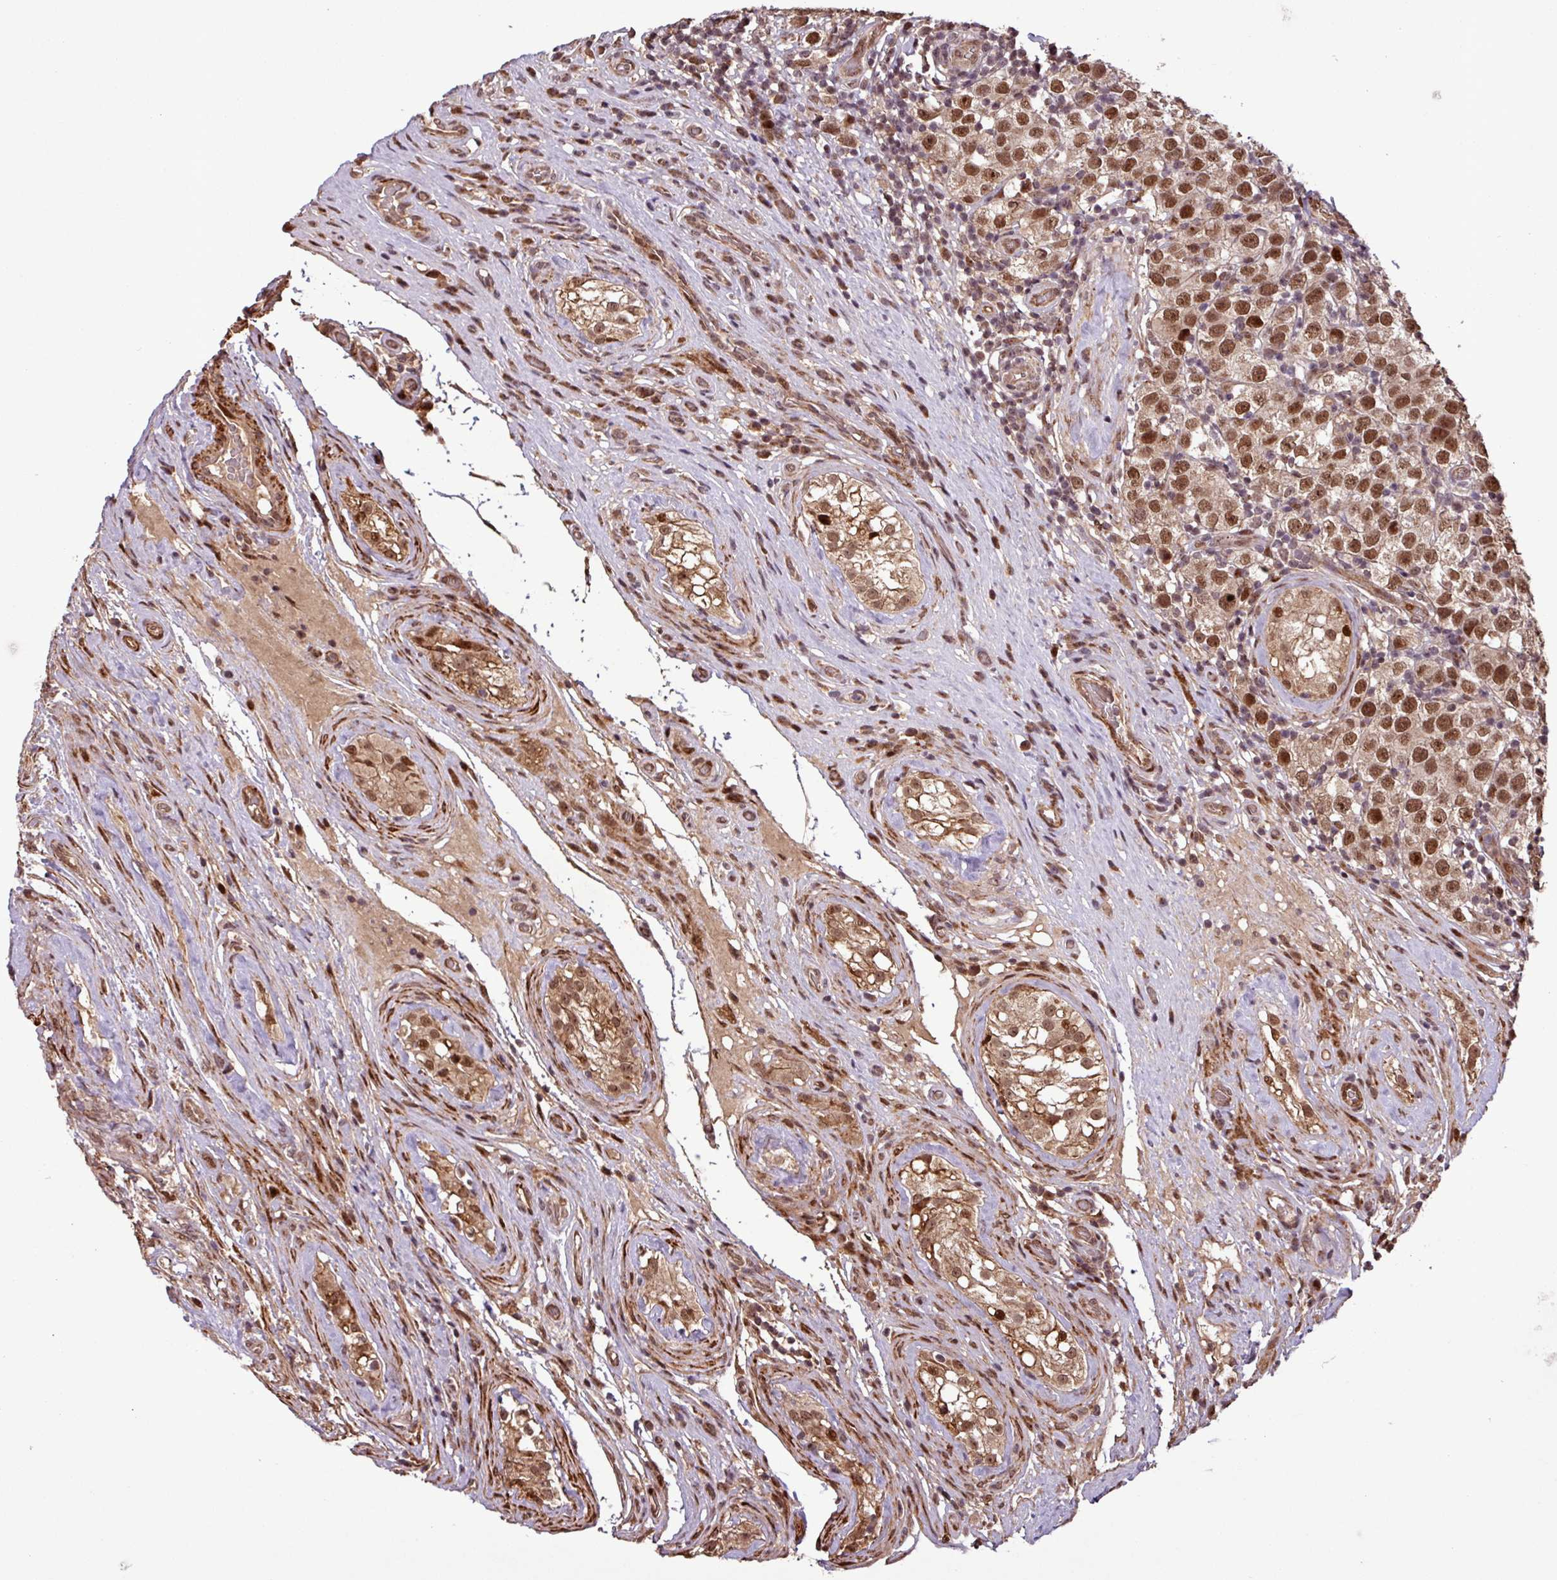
{"staining": {"intensity": "moderate", "quantity": ">75%", "location": "nuclear"}, "tissue": "testis cancer", "cell_type": "Tumor cells", "image_type": "cancer", "snomed": [{"axis": "morphology", "description": "Seminoma, NOS"}, {"axis": "morphology", "description": "Carcinoma, Embryonal, NOS"}, {"axis": "topography", "description": "Testis"}], "caption": "There is medium levels of moderate nuclear staining in tumor cells of testis seminoma, as demonstrated by immunohistochemical staining (brown color).", "gene": "SLC22A24", "patient": {"sex": "male", "age": 41}}